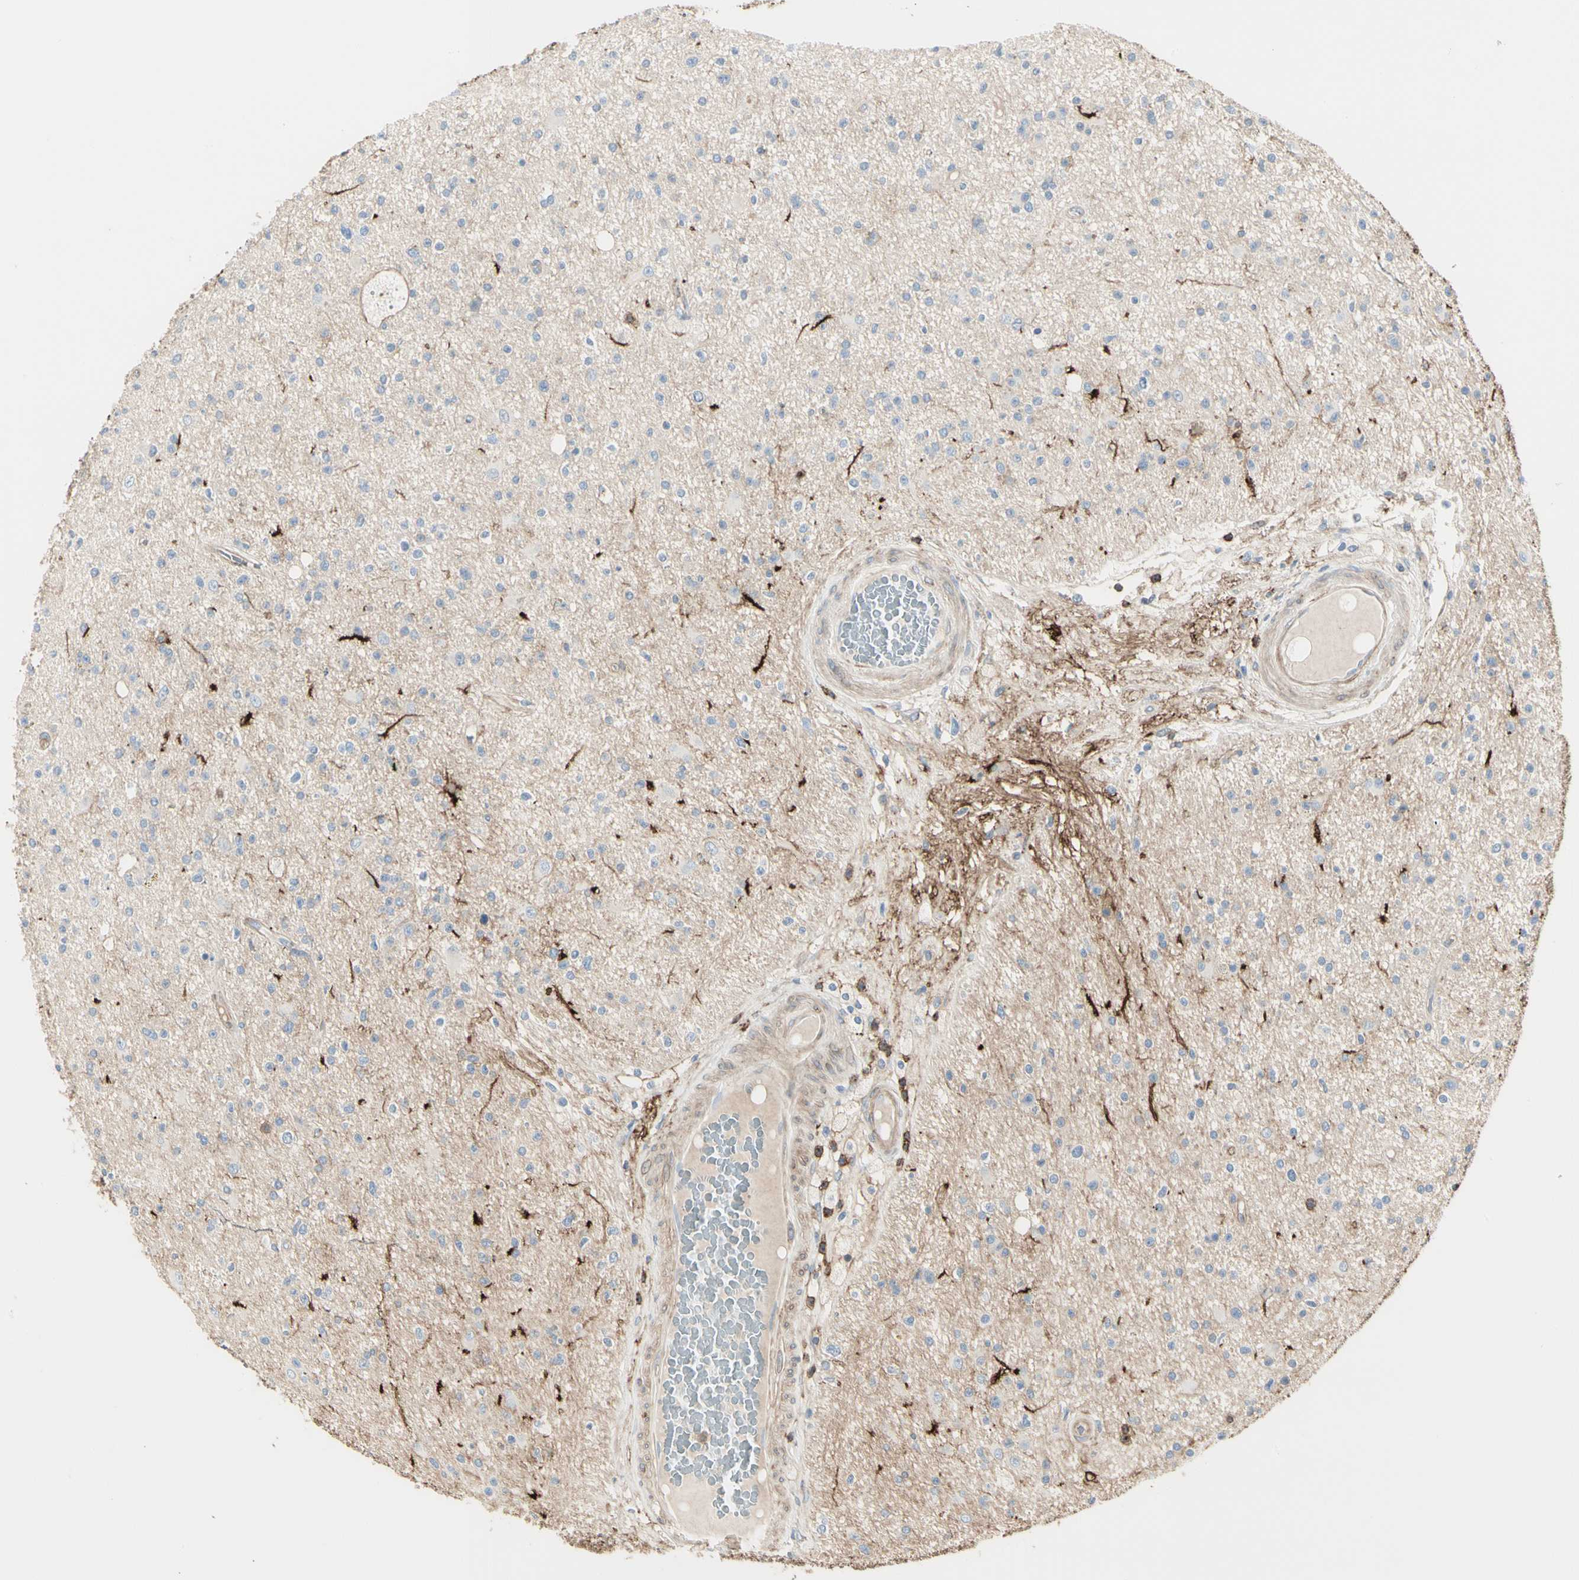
{"staining": {"intensity": "strong", "quantity": "<25%", "location": "cytoplasmic/membranous"}, "tissue": "glioma", "cell_type": "Tumor cells", "image_type": "cancer", "snomed": [{"axis": "morphology", "description": "Glioma, malignant, High grade"}, {"axis": "topography", "description": "Brain"}], "caption": "Strong cytoplasmic/membranous protein staining is identified in about <25% of tumor cells in malignant high-grade glioma.", "gene": "CLEC2B", "patient": {"sex": "male", "age": 33}}